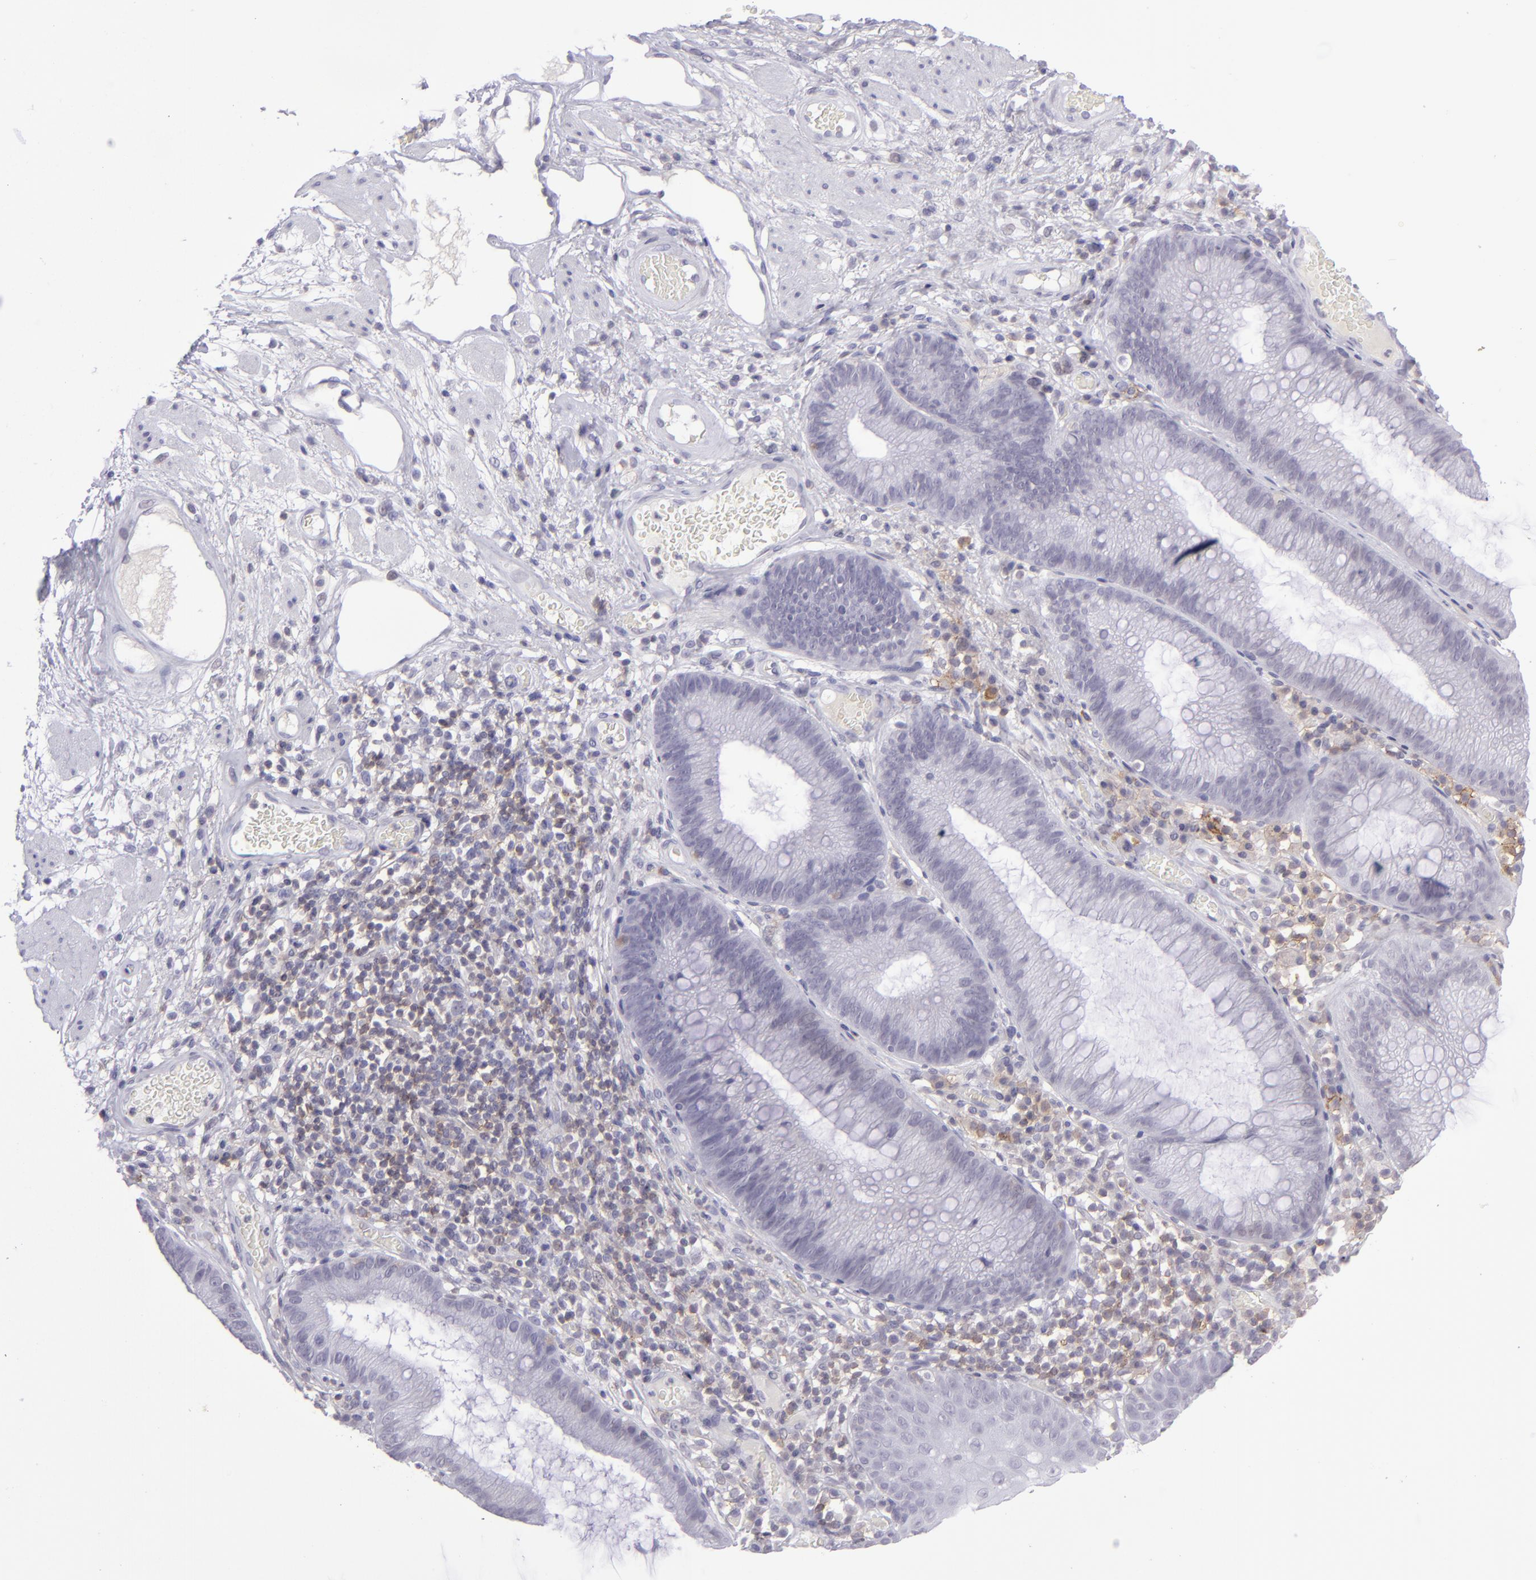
{"staining": {"intensity": "negative", "quantity": "none", "location": "none"}, "tissue": "skin", "cell_type": "Epidermal cells", "image_type": "normal", "snomed": [{"axis": "morphology", "description": "Normal tissue, NOS"}, {"axis": "morphology", "description": "Hemorrhoids"}, {"axis": "morphology", "description": "Inflammation, NOS"}, {"axis": "topography", "description": "Anal"}], "caption": "The immunohistochemistry (IHC) micrograph has no significant staining in epidermal cells of skin. Nuclei are stained in blue.", "gene": "CD48", "patient": {"sex": "male", "age": 60}}